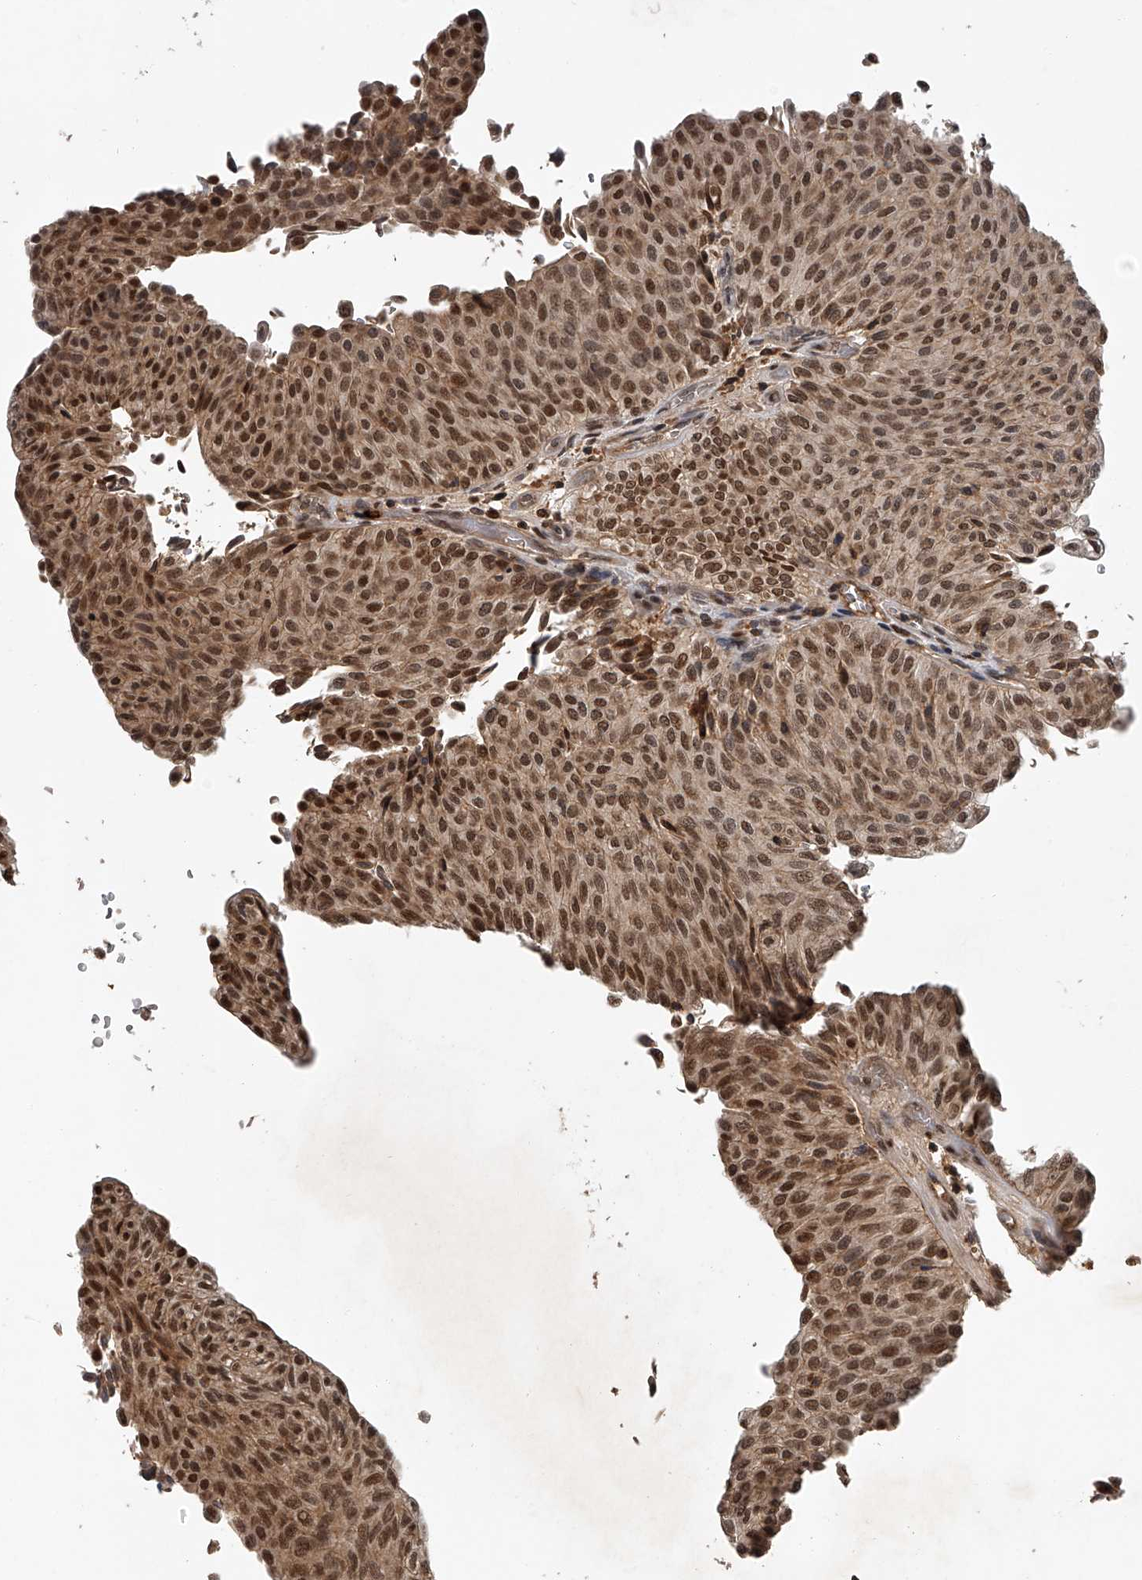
{"staining": {"intensity": "moderate", "quantity": ">75%", "location": "cytoplasmic/membranous,nuclear"}, "tissue": "urothelial cancer", "cell_type": "Tumor cells", "image_type": "cancer", "snomed": [{"axis": "morphology", "description": "Urothelial carcinoma, Low grade"}, {"axis": "topography", "description": "Urinary bladder"}], "caption": "Protein analysis of urothelial cancer tissue shows moderate cytoplasmic/membranous and nuclear positivity in approximately >75% of tumor cells. (Brightfield microscopy of DAB IHC at high magnification).", "gene": "PLEKHG1", "patient": {"sex": "male", "age": 78}}